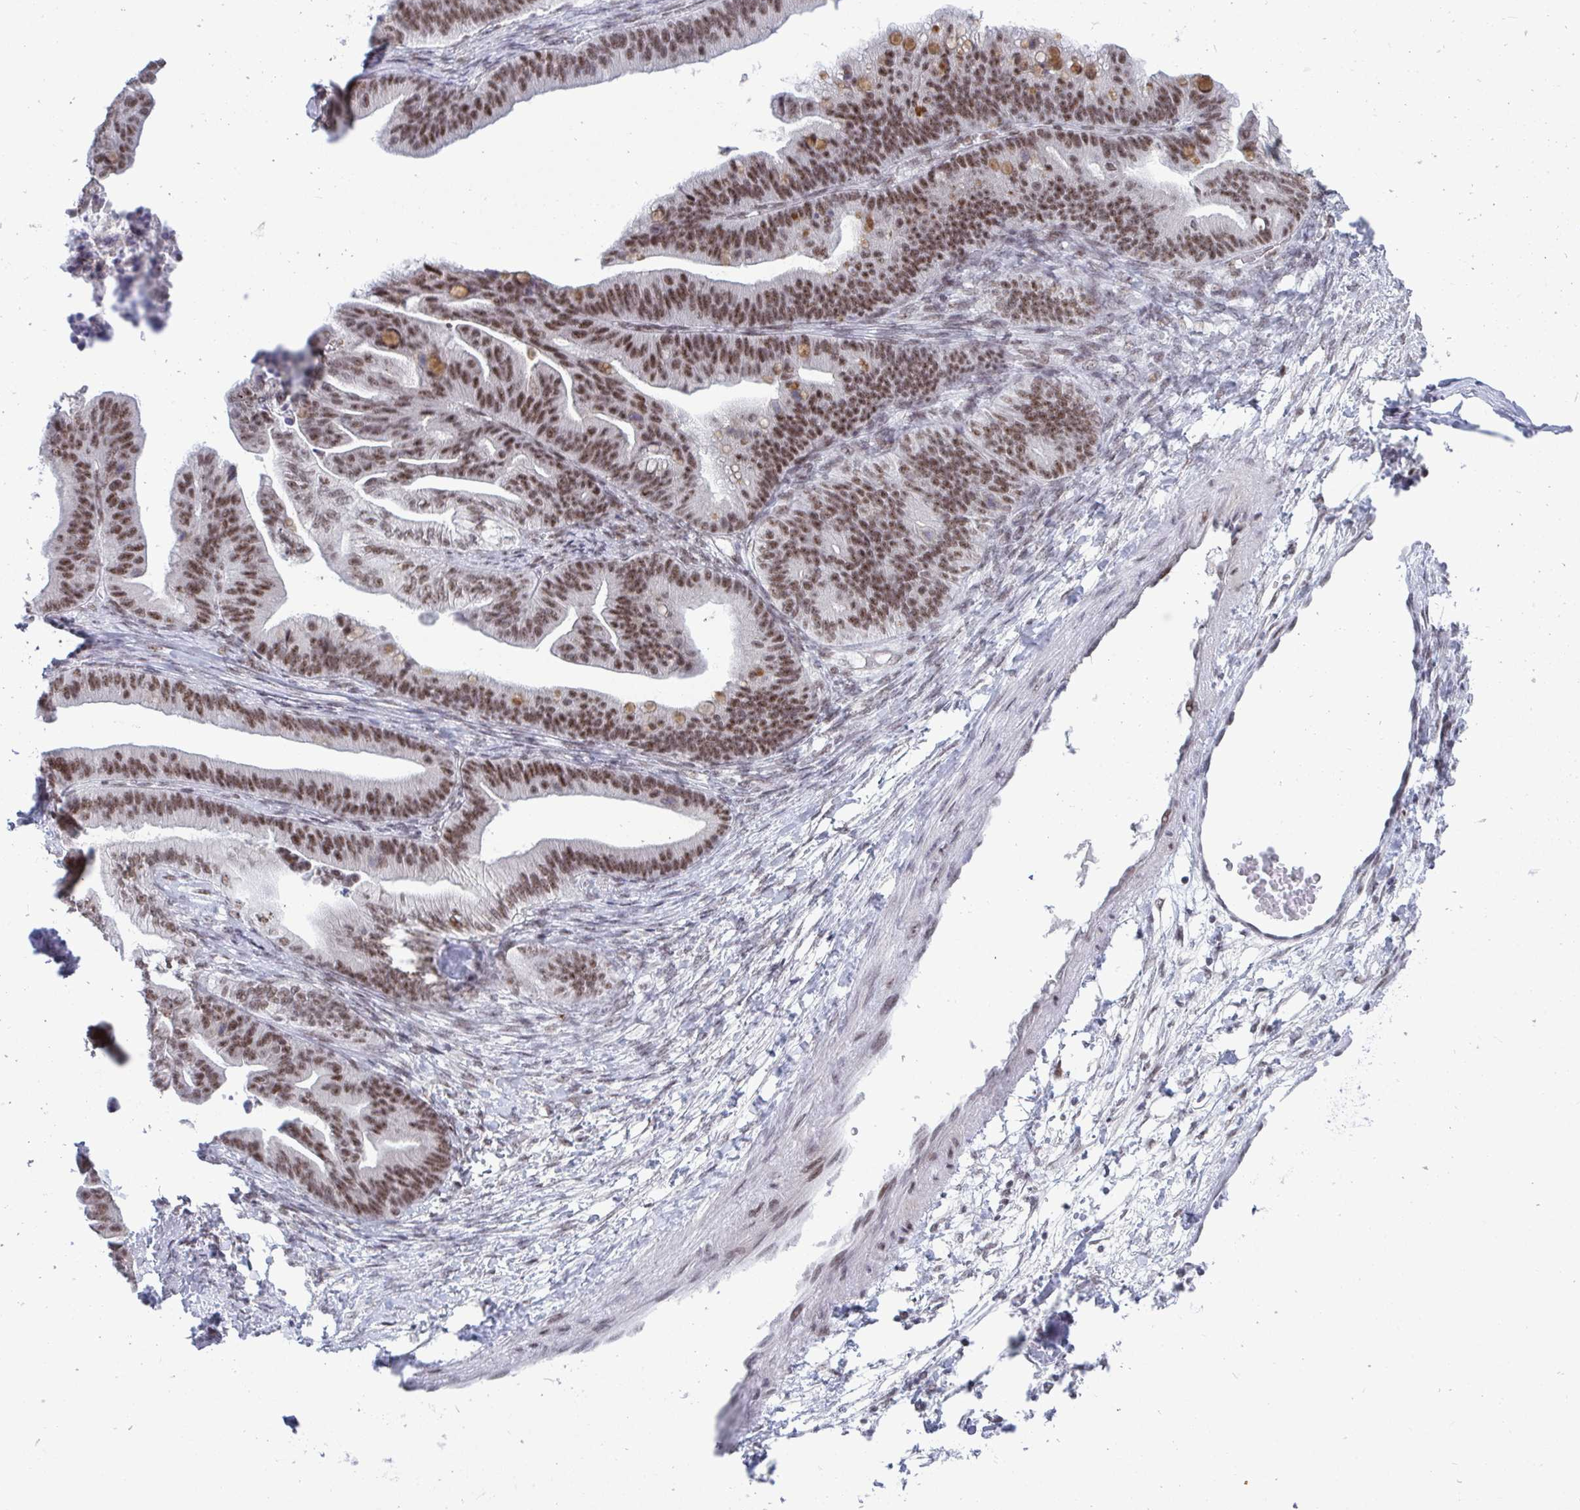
{"staining": {"intensity": "moderate", "quantity": ">75%", "location": "nuclear"}, "tissue": "ovarian cancer", "cell_type": "Tumor cells", "image_type": "cancer", "snomed": [{"axis": "morphology", "description": "Cystadenocarcinoma, mucinous, NOS"}, {"axis": "topography", "description": "Ovary"}], "caption": "DAB immunohistochemical staining of mucinous cystadenocarcinoma (ovarian) displays moderate nuclear protein staining in about >75% of tumor cells.", "gene": "WBP11", "patient": {"sex": "female", "age": 67}}